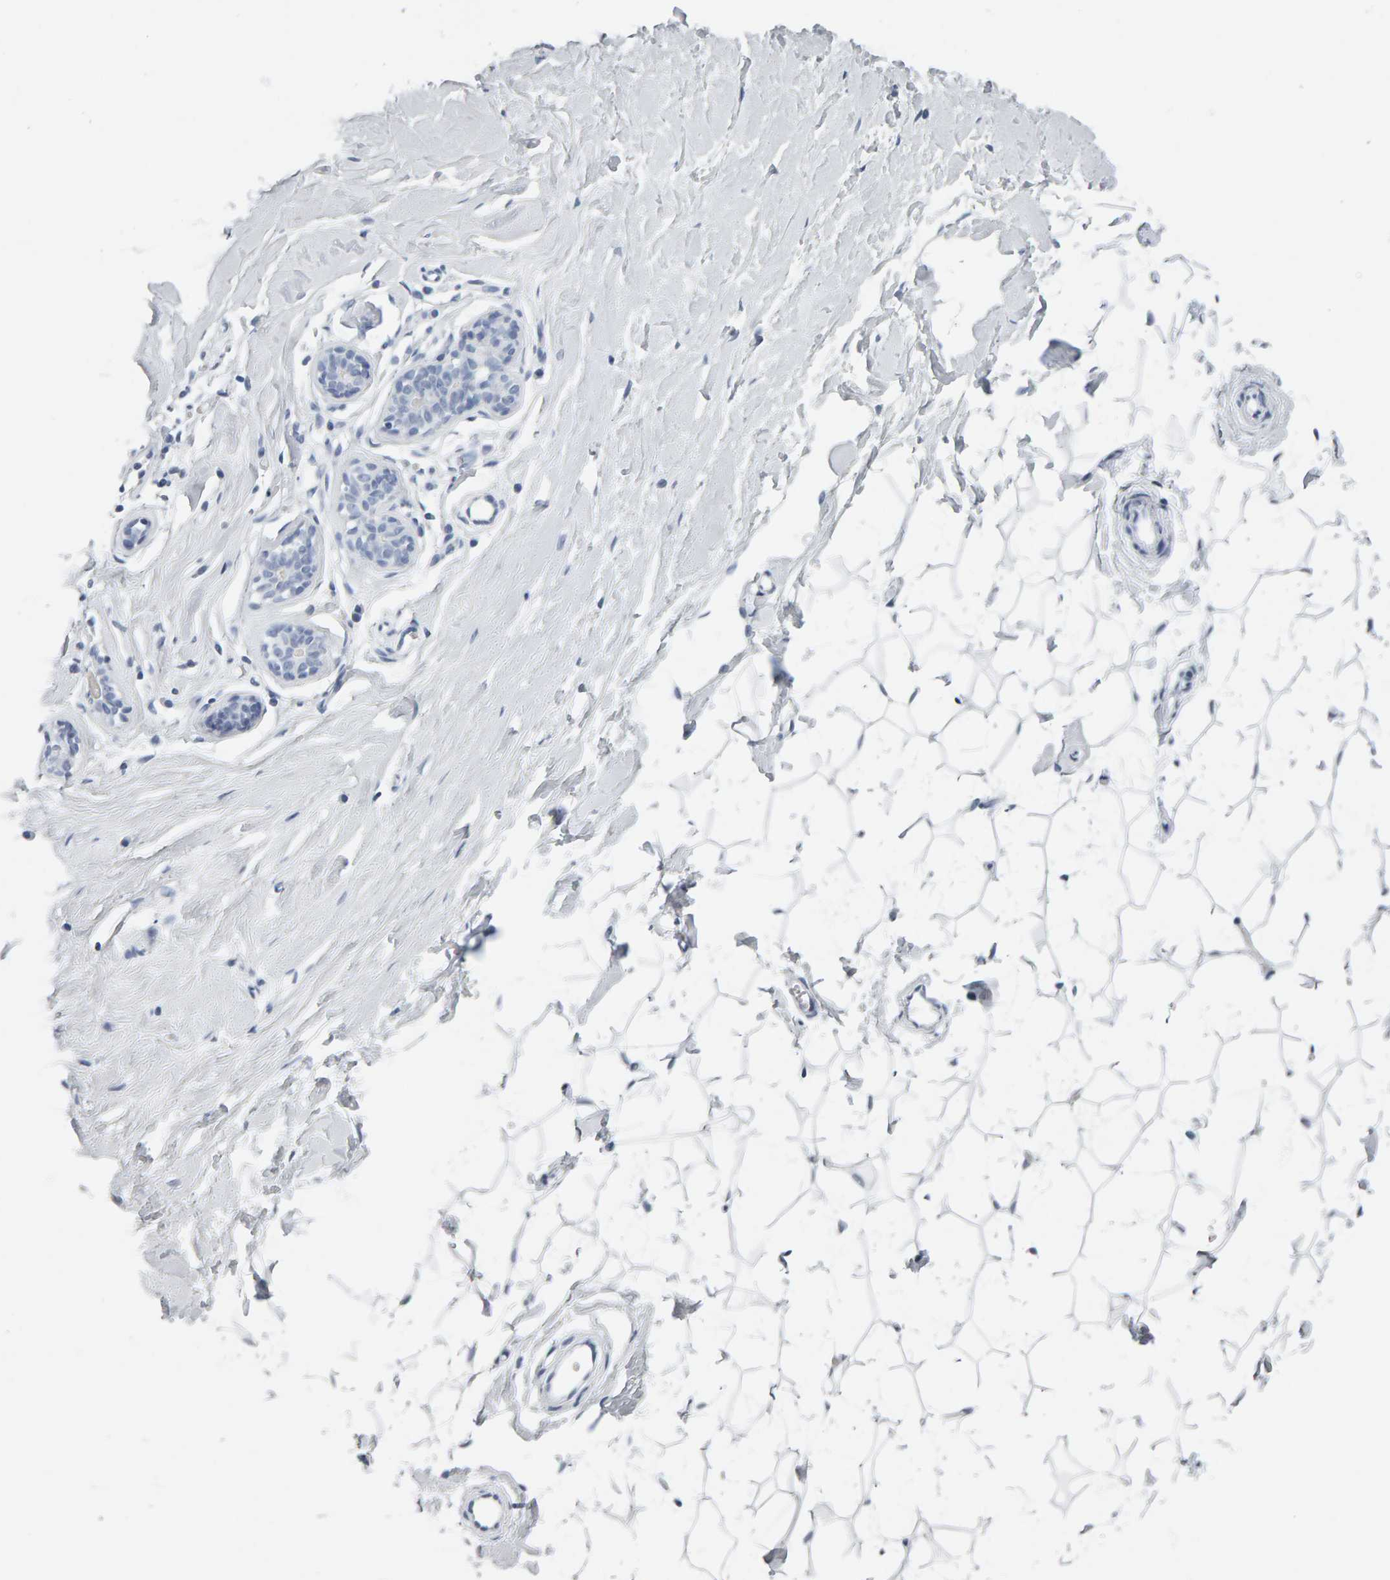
{"staining": {"intensity": "negative", "quantity": "none", "location": "none"}, "tissue": "breast", "cell_type": "Adipocytes", "image_type": "normal", "snomed": [{"axis": "morphology", "description": "Normal tissue, NOS"}, {"axis": "topography", "description": "Breast"}], "caption": "Adipocytes are negative for brown protein staining in unremarkable breast.", "gene": "SPACA3", "patient": {"sex": "female", "age": 23}}